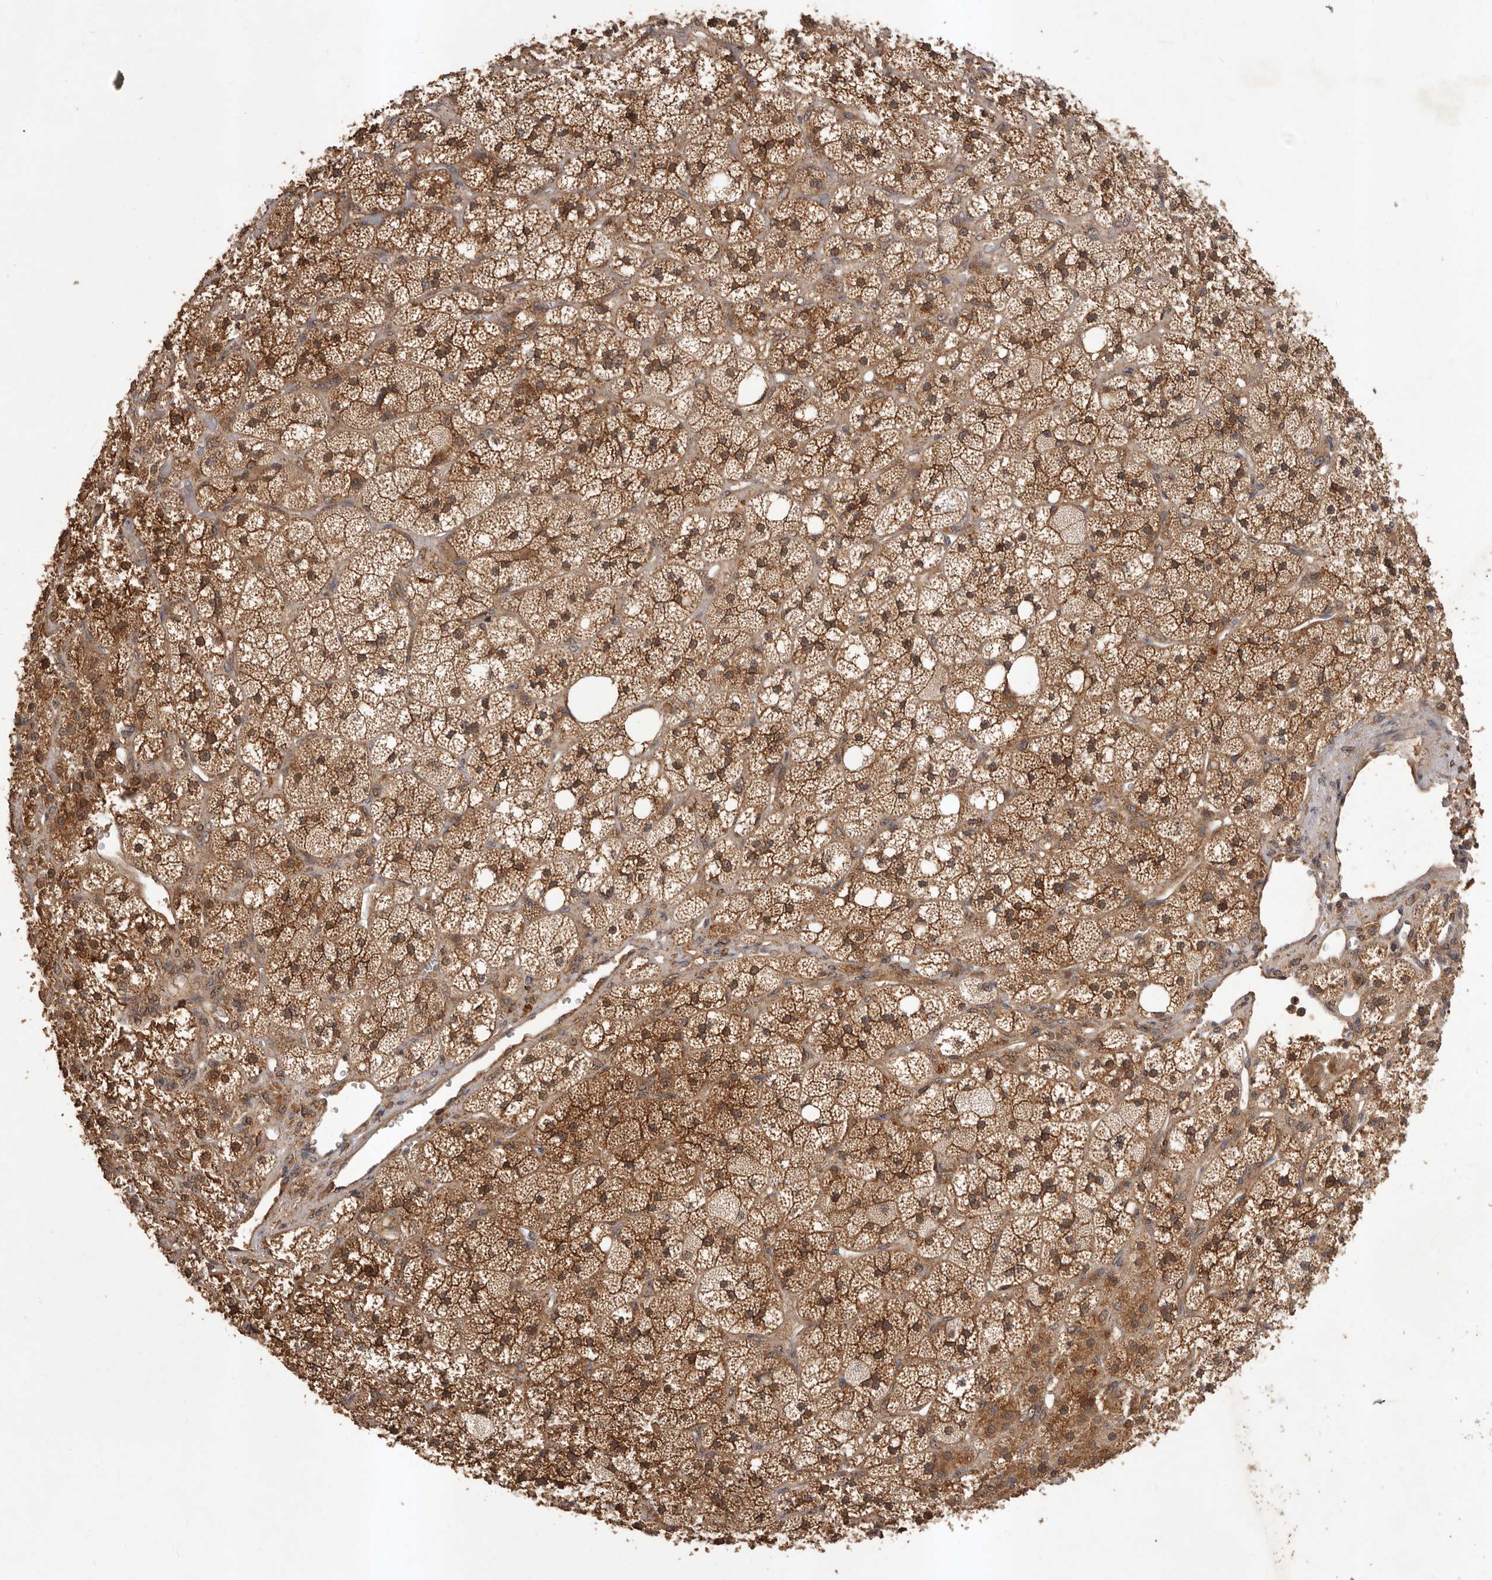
{"staining": {"intensity": "strong", "quantity": ">75%", "location": "cytoplasmic/membranous,nuclear"}, "tissue": "adrenal gland", "cell_type": "Glandular cells", "image_type": "normal", "snomed": [{"axis": "morphology", "description": "Normal tissue, NOS"}, {"axis": "topography", "description": "Adrenal gland"}], "caption": "High-magnification brightfield microscopy of normal adrenal gland stained with DAB (brown) and counterstained with hematoxylin (blue). glandular cells exhibit strong cytoplasmic/membranous,nuclear expression is present in about>75% of cells.", "gene": "SLC22A3", "patient": {"sex": "male", "age": 61}}